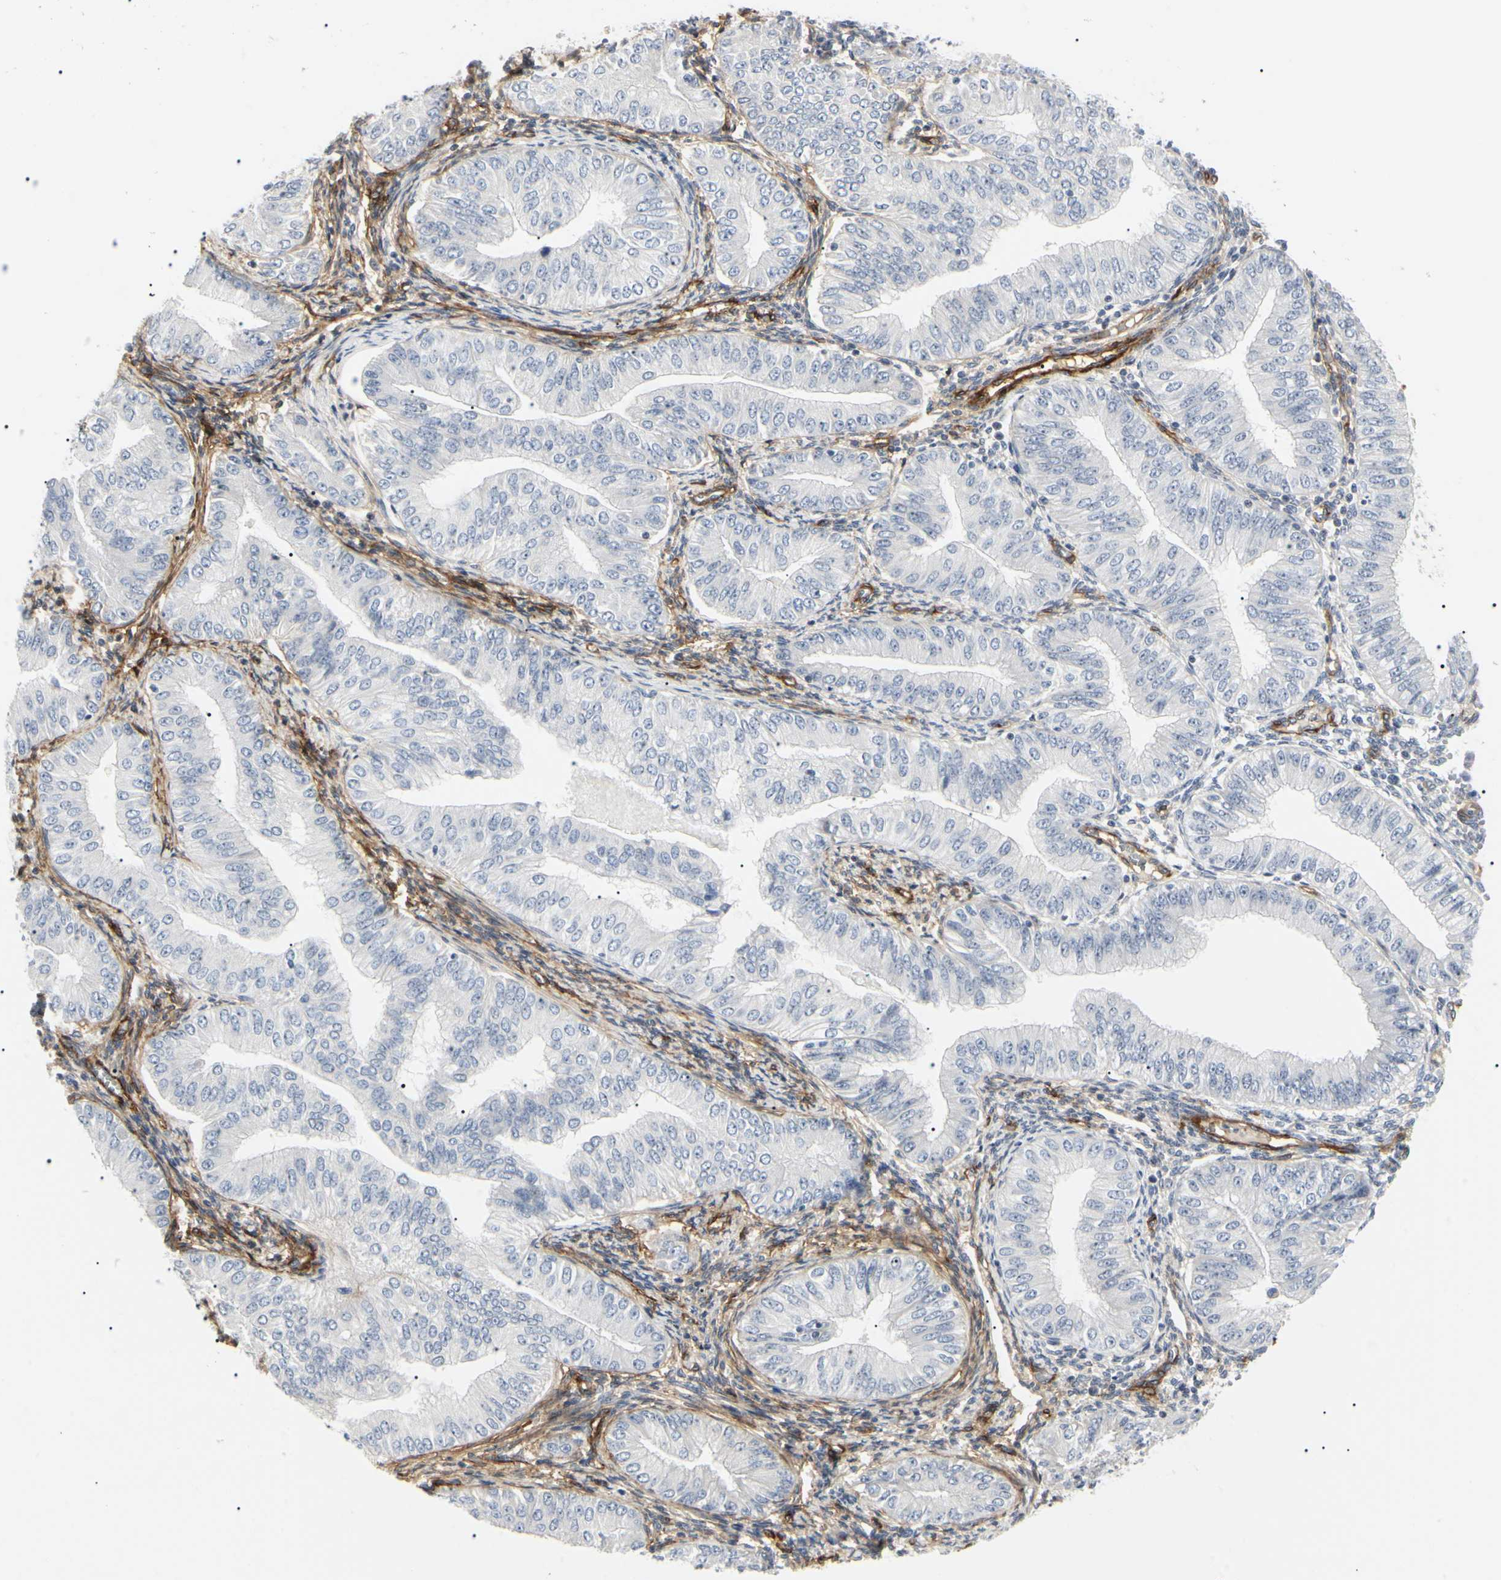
{"staining": {"intensity": "negative", "quantity": "none", "location": "none"}, "tissue": "endometrial cancer", "cell_type": "Tumor cells", "image_type": "cancer", "snomed": [{"axis": "morphology", "description": "Normal tissue, NOS"}, {"axis": "morphology", "description": "Adenocarcinoma, NOS"}, {"axis": "topography", "description": "Endometrium"}], "caption": "Histopathology image shows no significant protein positivity in tumor cells of endometrial cancer (adenocarcinoma).", "gene": "GGT5", "patient": {"sex": "female", "age": 53}}